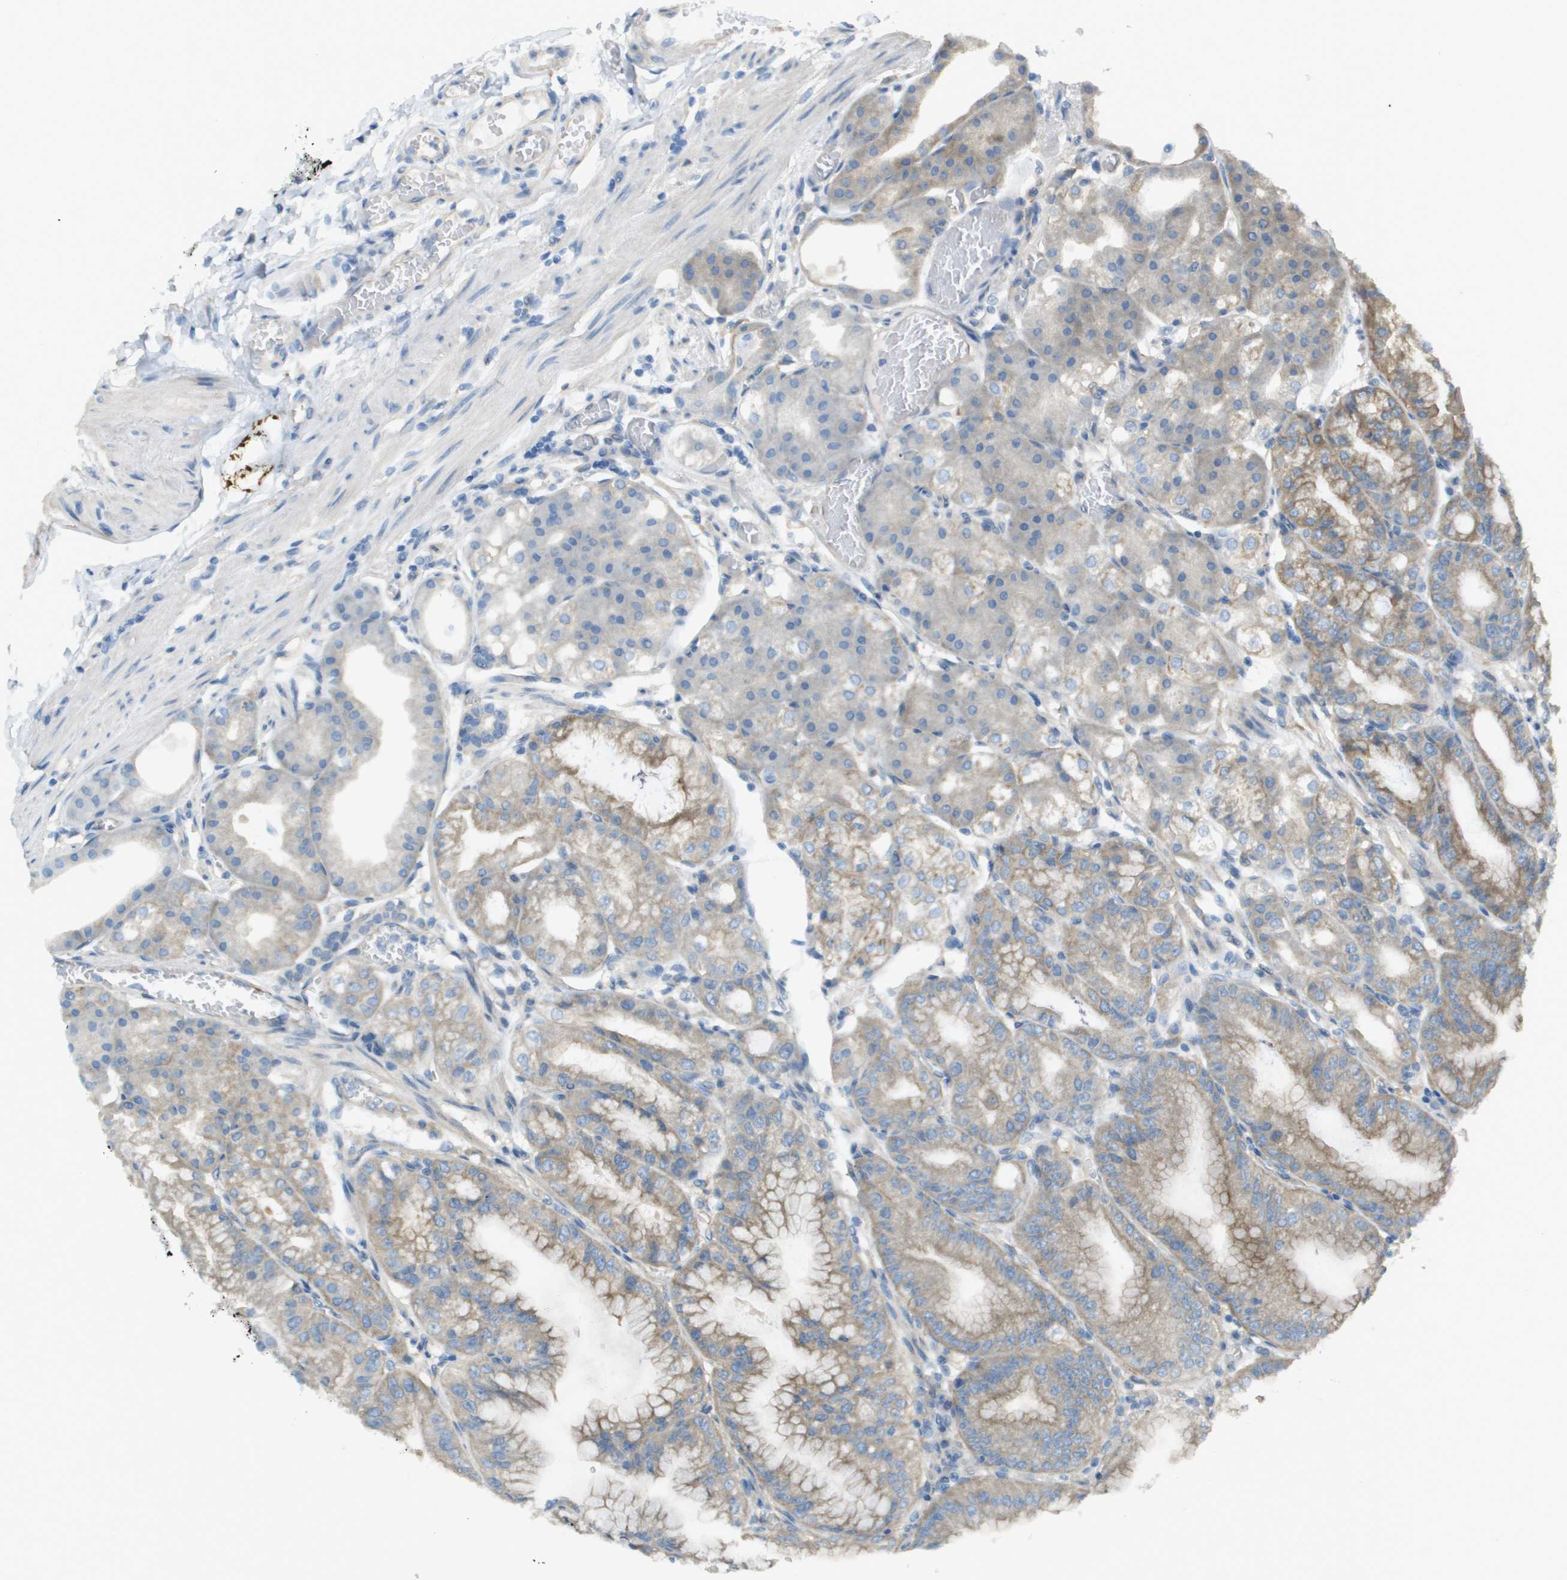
{"staining": {"intensity": "moderate", "quantity": "25%-75%", "location": "cytoplasmic/membranous"}, "tissue": "stomach", "cell_type": "Glandular cells", "image_type": "normal", "snomed": [{"axis": "morphology", "description": "Normal tissue, NOS"}, {"axis": "topography", "description": "Stomach, lower"}], "caption": "The immunohistochemical stain labels moderate cytoplasmic/membranous staining in glandular cells of unremarkable stomach. The protein is shown in brown color, while the nuclei are stained blue.", "gene": "CORO1B", "patient": {"sex": "male", "age": 71}}